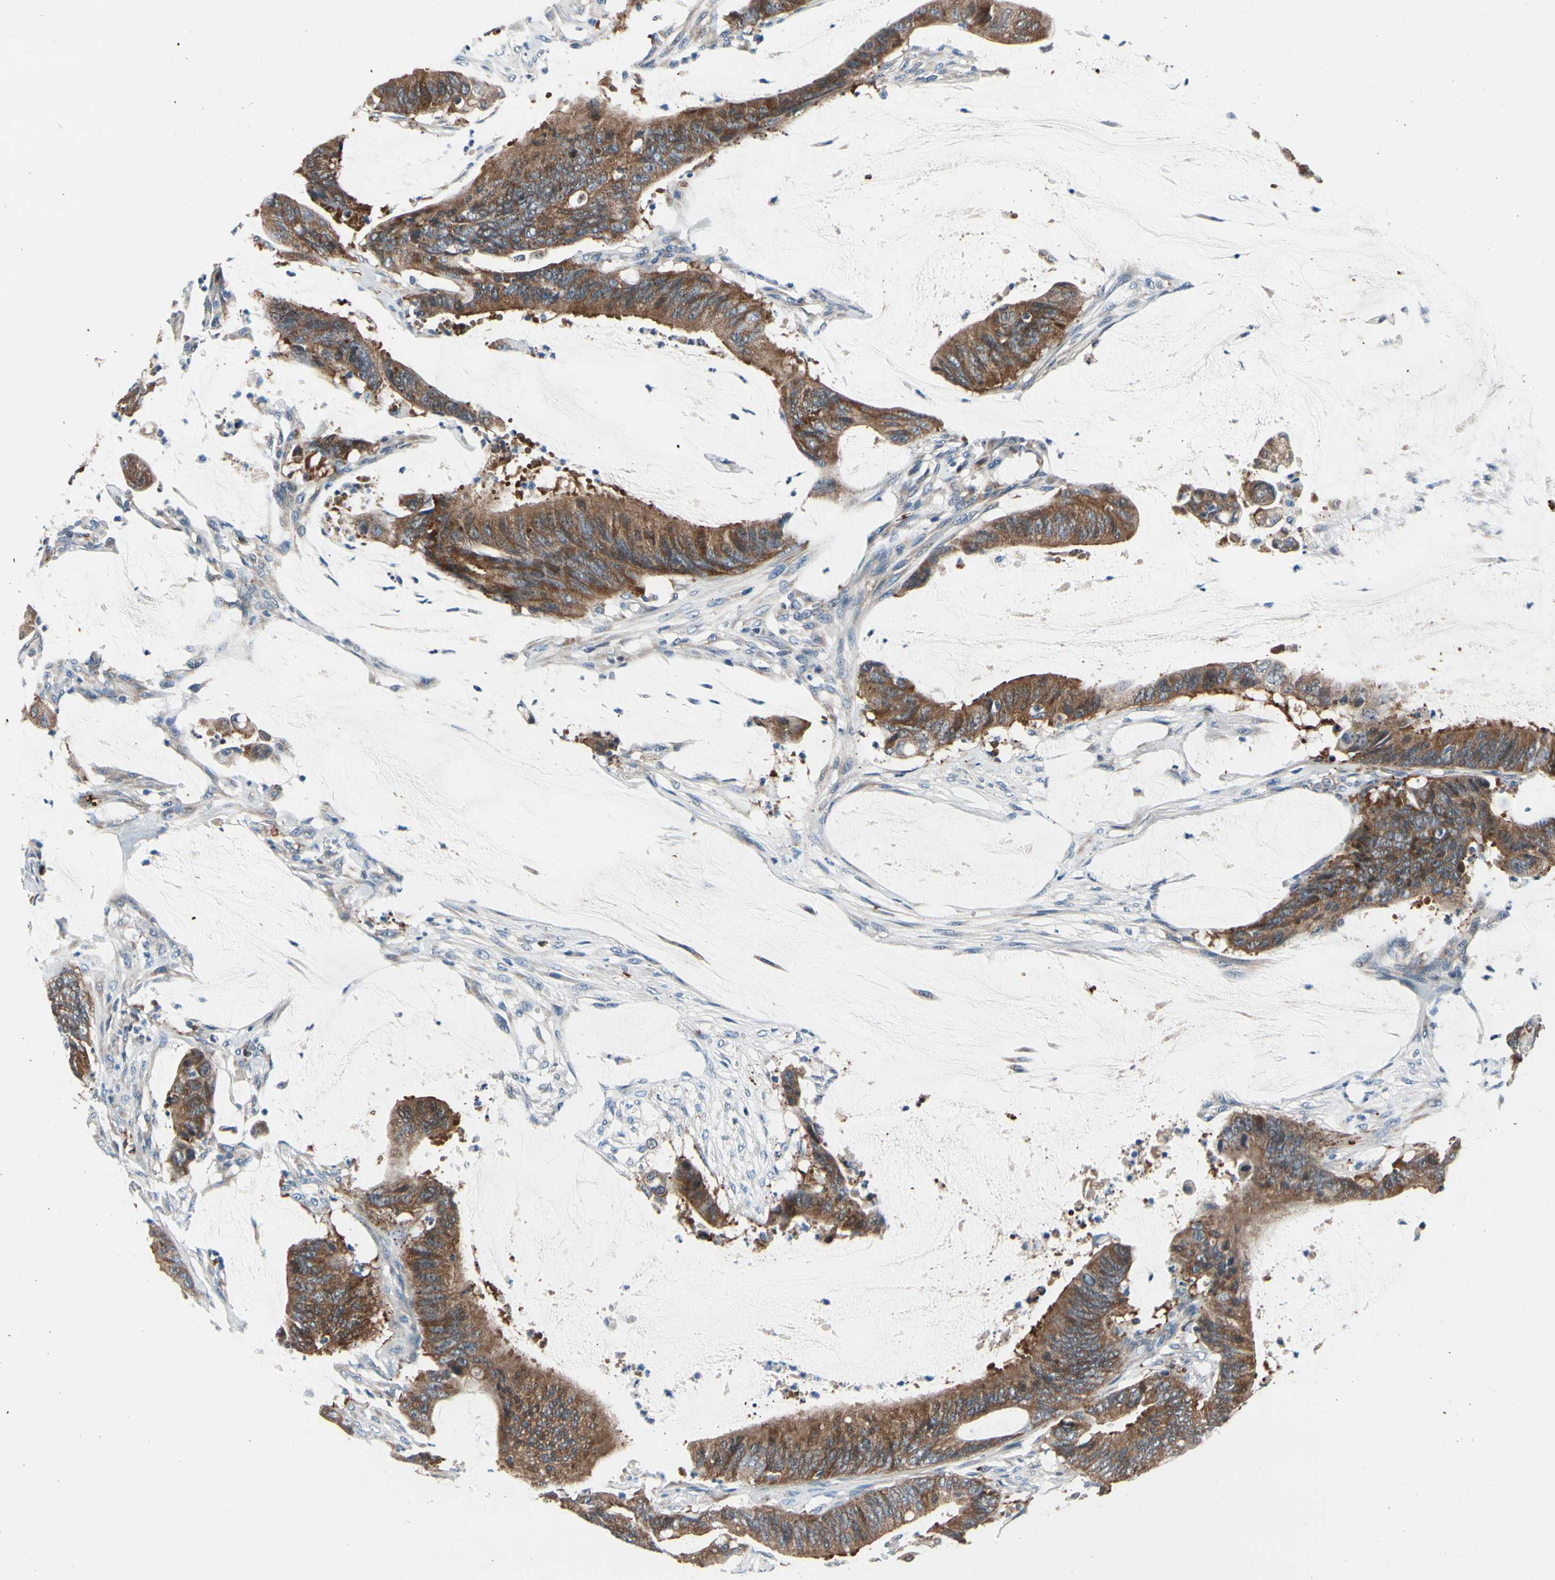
{"staining": {"intensity": "strong", "quantity": ">75%", "location": "cytoplasmic/membranous"}, "tissue": "colorectal cancer", "cell_type": "Tumor cells", "image_type": "cancer", "snomed": [{"axis": "morphology", "description": "Adenocarcinoma, NOS"}, {"axis": "topography", "description": "Rectum"}], "caption": "Protein expression analysis of human adenocarcinoma (colorectal) reveals strong cytoplasmic/membranous expression in approximately >75% of tumor cells.", "gene": "PRDX2", "patient": {"sex": "female", "age": 66}}